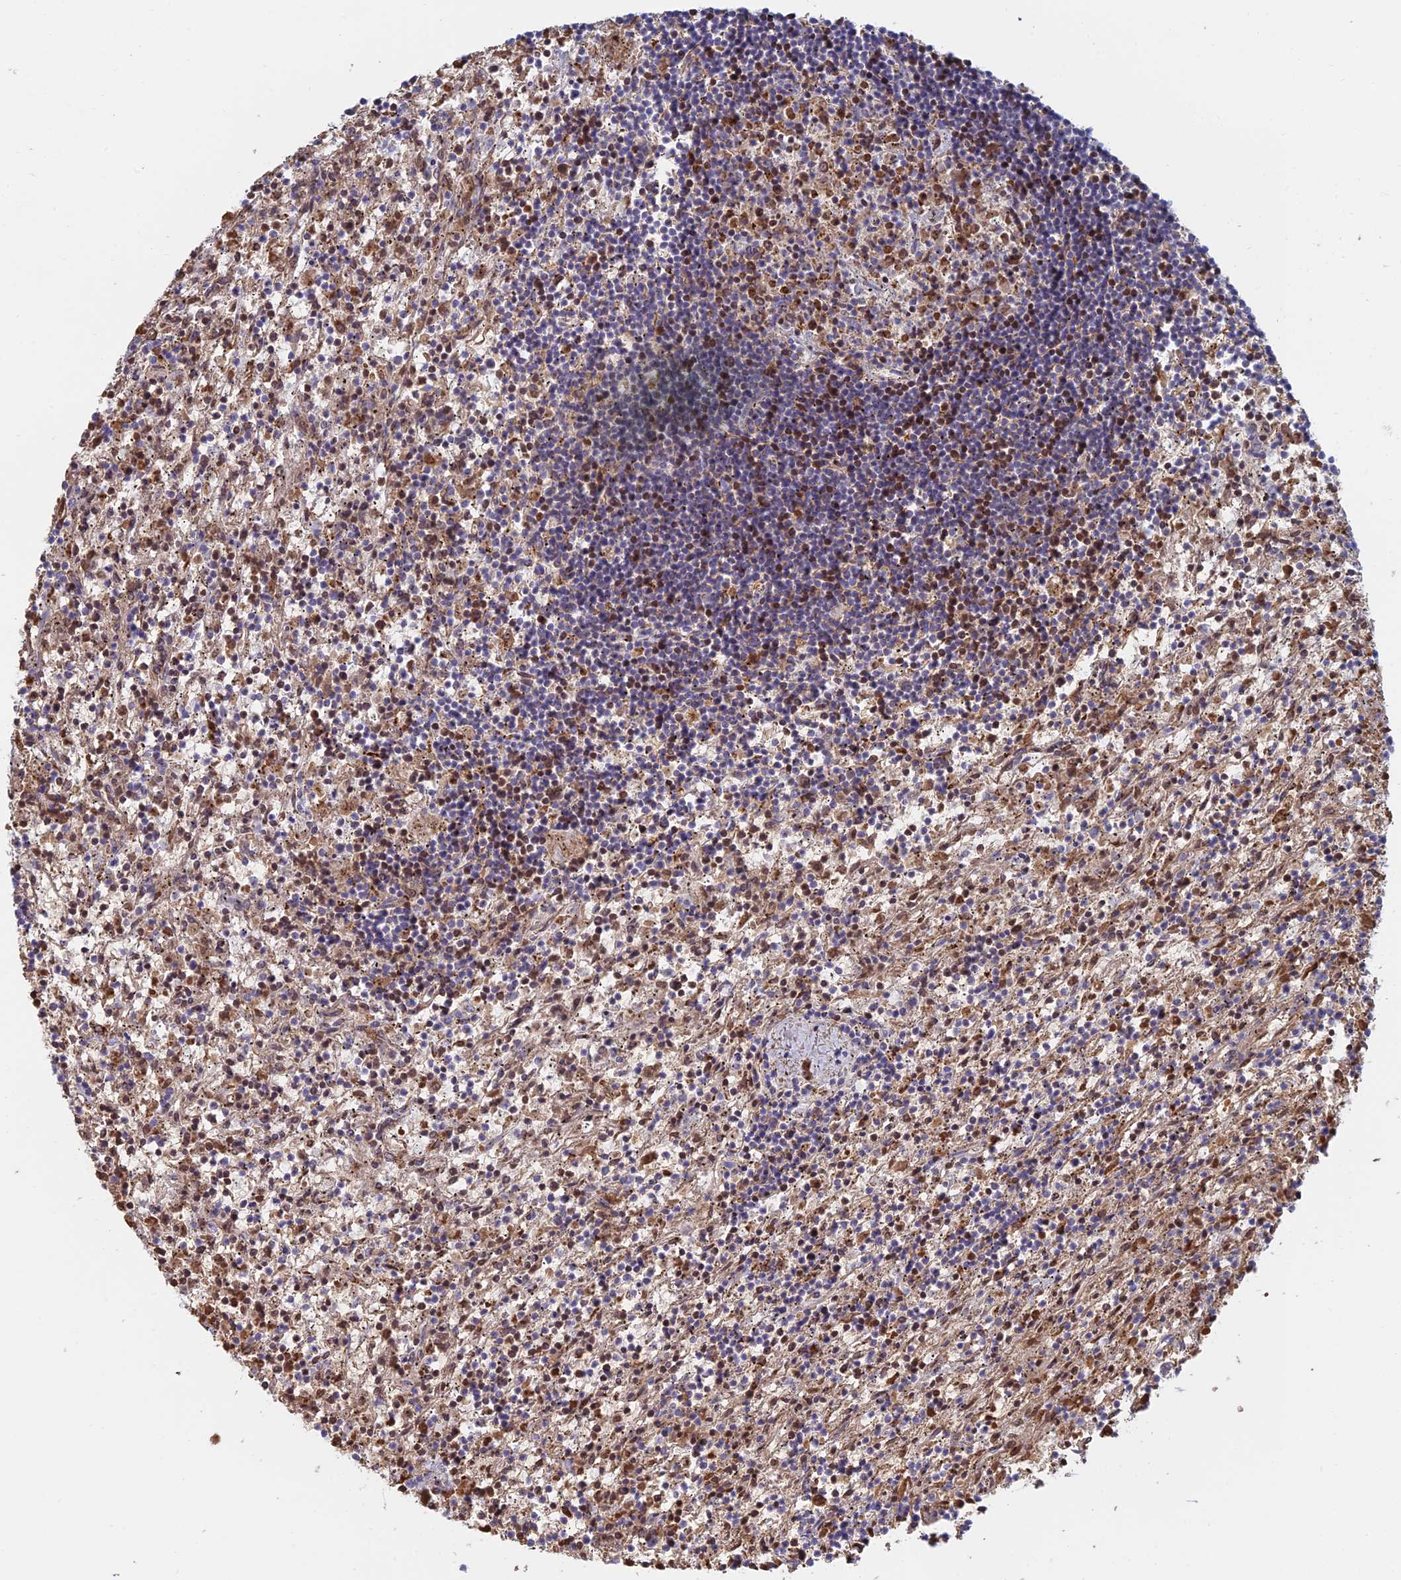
{"staining": {"intensity": "moderate", "quantity": "25%-75%", "location": "cytoplasmic/membranous,nuclear"}, "tissue": "lymphoma", "cell_type": "Tumor cells", "image_type": "cancer", "snomed": [{"axis": "morphology", "description": "Malignant lymphoma, non-Hodgkin's type, Low grade"}, {"axis": "topography", "description": "Spleen"}], "caption": "Malignant lymphoma, non-Hodgkin's type (low-grade) was stained to show a protein in brown. There is medium levels of moderate cytoplasmic/membranous and nuclear staining in about 25%-75% of tumor cells.", "gene": "HS2ST1", "patient": {"sex": "male", "age": 76}}